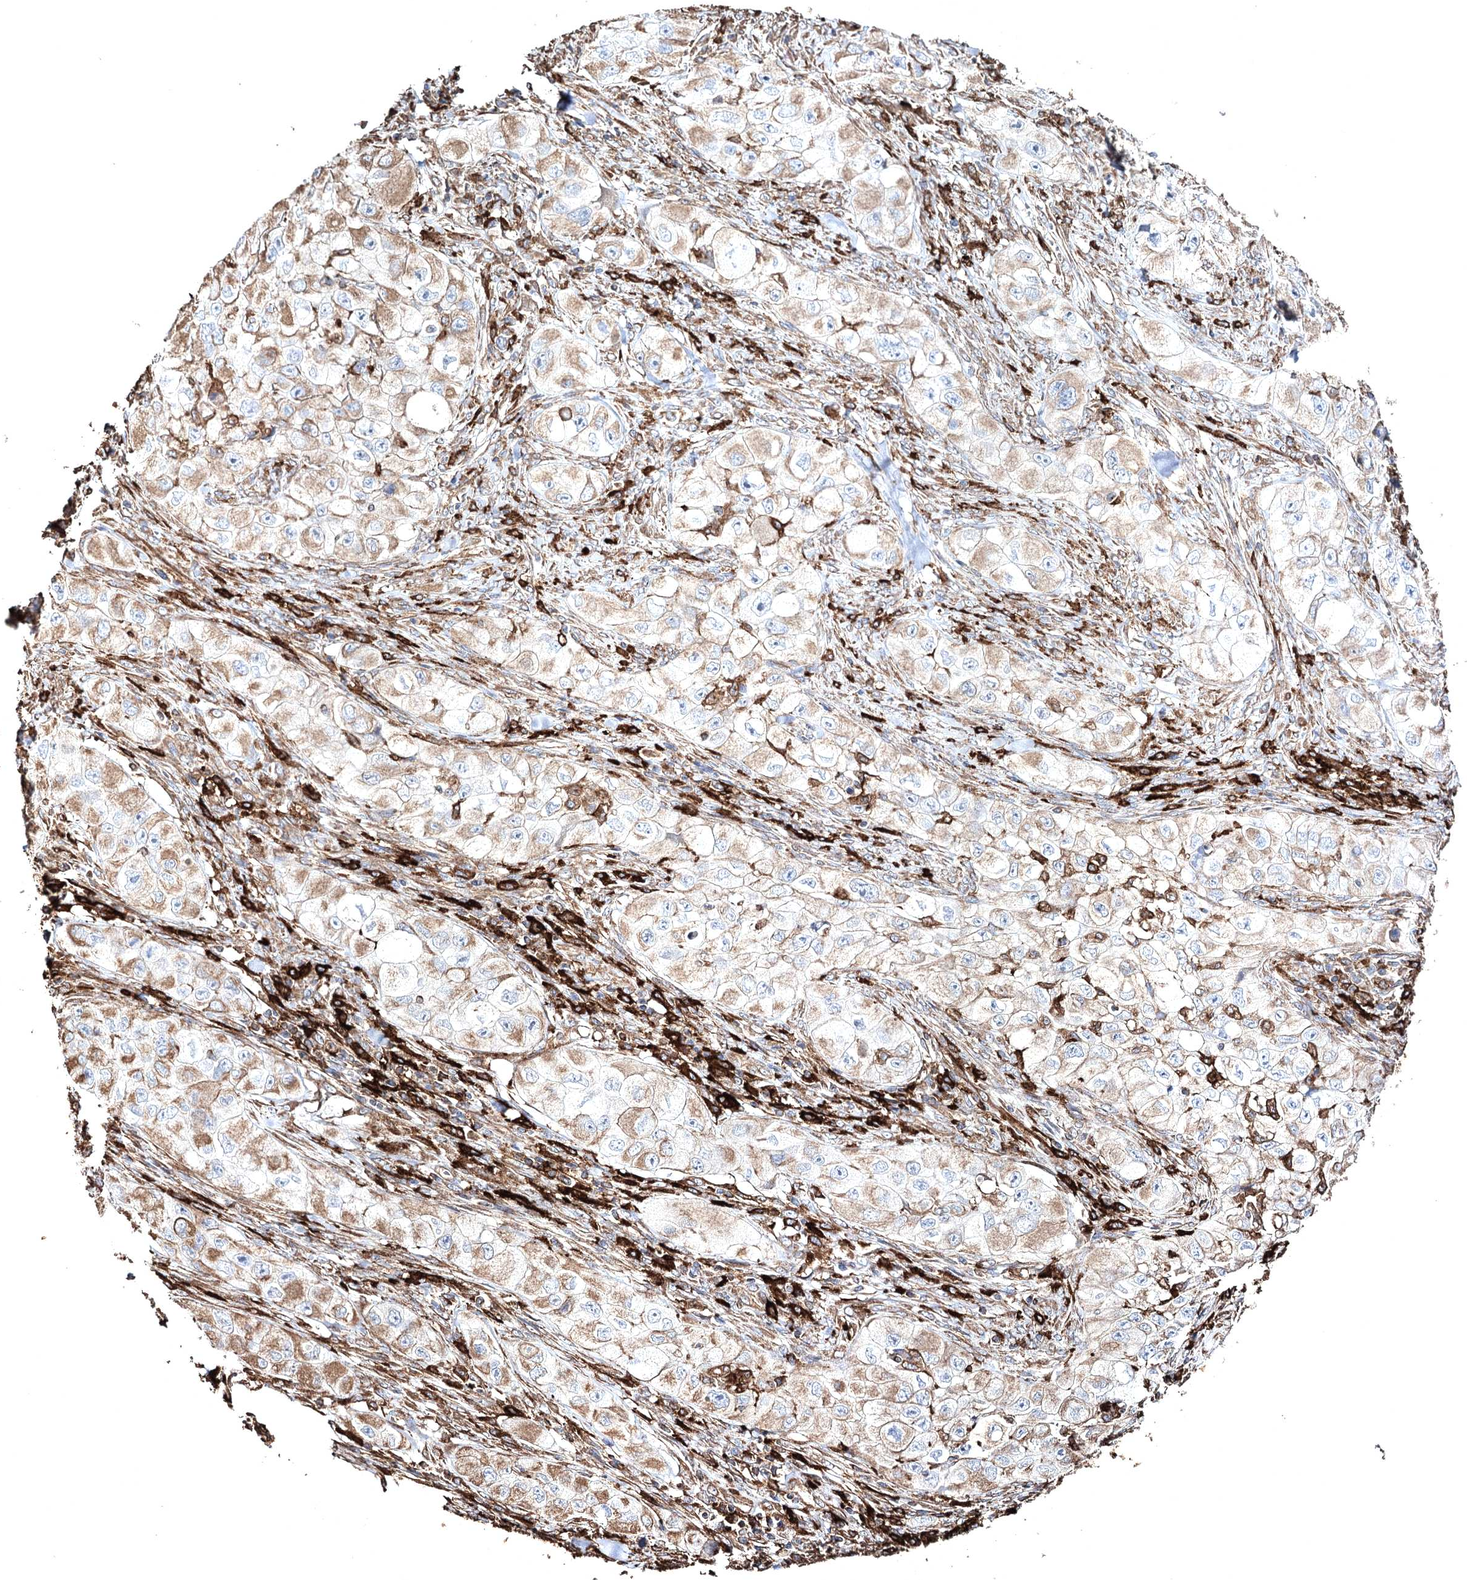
{"staining": {"intensity": "weak", "quantity": "25%-75%", "location": "cytoplasmic/membranous"}, "tissue": "skin cancer", "cell_type": "Tumor cells", "image_type": "cancer", "snomed": [{"axis": "morphology", "description": "Squamous cell carcinoma, NOS"}, {"axis": "topography", "description": "Skin"}, {"axis": "topography", "description": "Subcutis"}], "caption": "Brown immunohistochemical staining in squamous cell carcinoma (skin) shows weak cytoplasmic/membranous staining in about 25%-75% of tumor cells. (Brightfield microscopy of DAB IHC at high magnification).", "gene": "CLEC4M", "patient": {"sex": "male", "age": 73}}